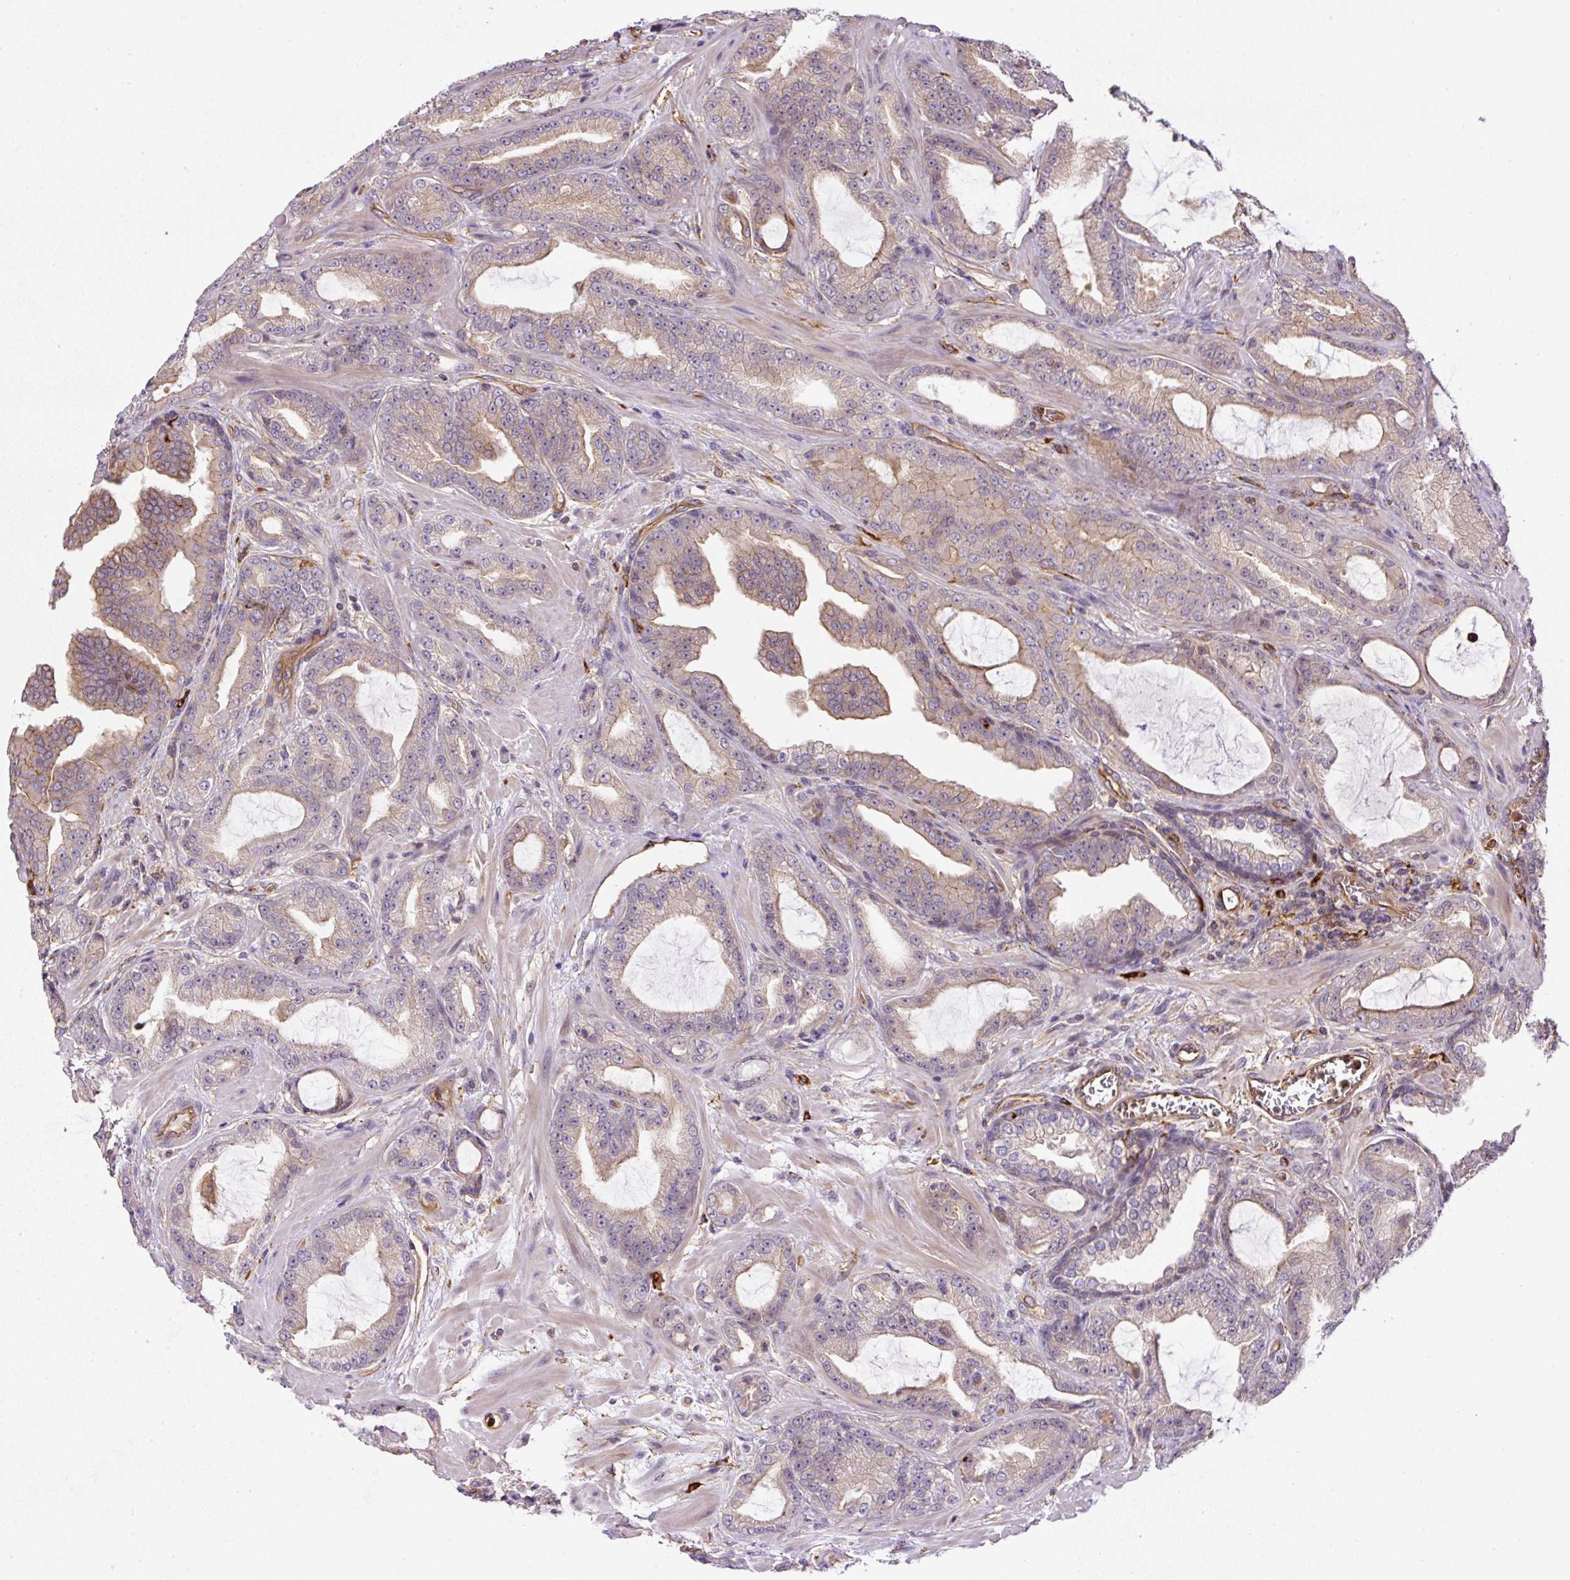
{"staining": {"intensity": "negative", "quantity": "none", "location": "none"}, "tissue": "prostate cancer", "cell_type": "Tumor cells", "image_type": "cancer", "snomed": [{"axis": "morphology", "description": "Adenocarcinoma, High grade"}, {"axis": "topography", "description": "Prostate"}], "caption": "Prostate cancer (adenocarcinoma (high-grade)) was stained to show a protein in brown. There is no significant staining in tumor cells.", "gene": "B3GALT5", "patient": {"sex": "male", "age": 68}}